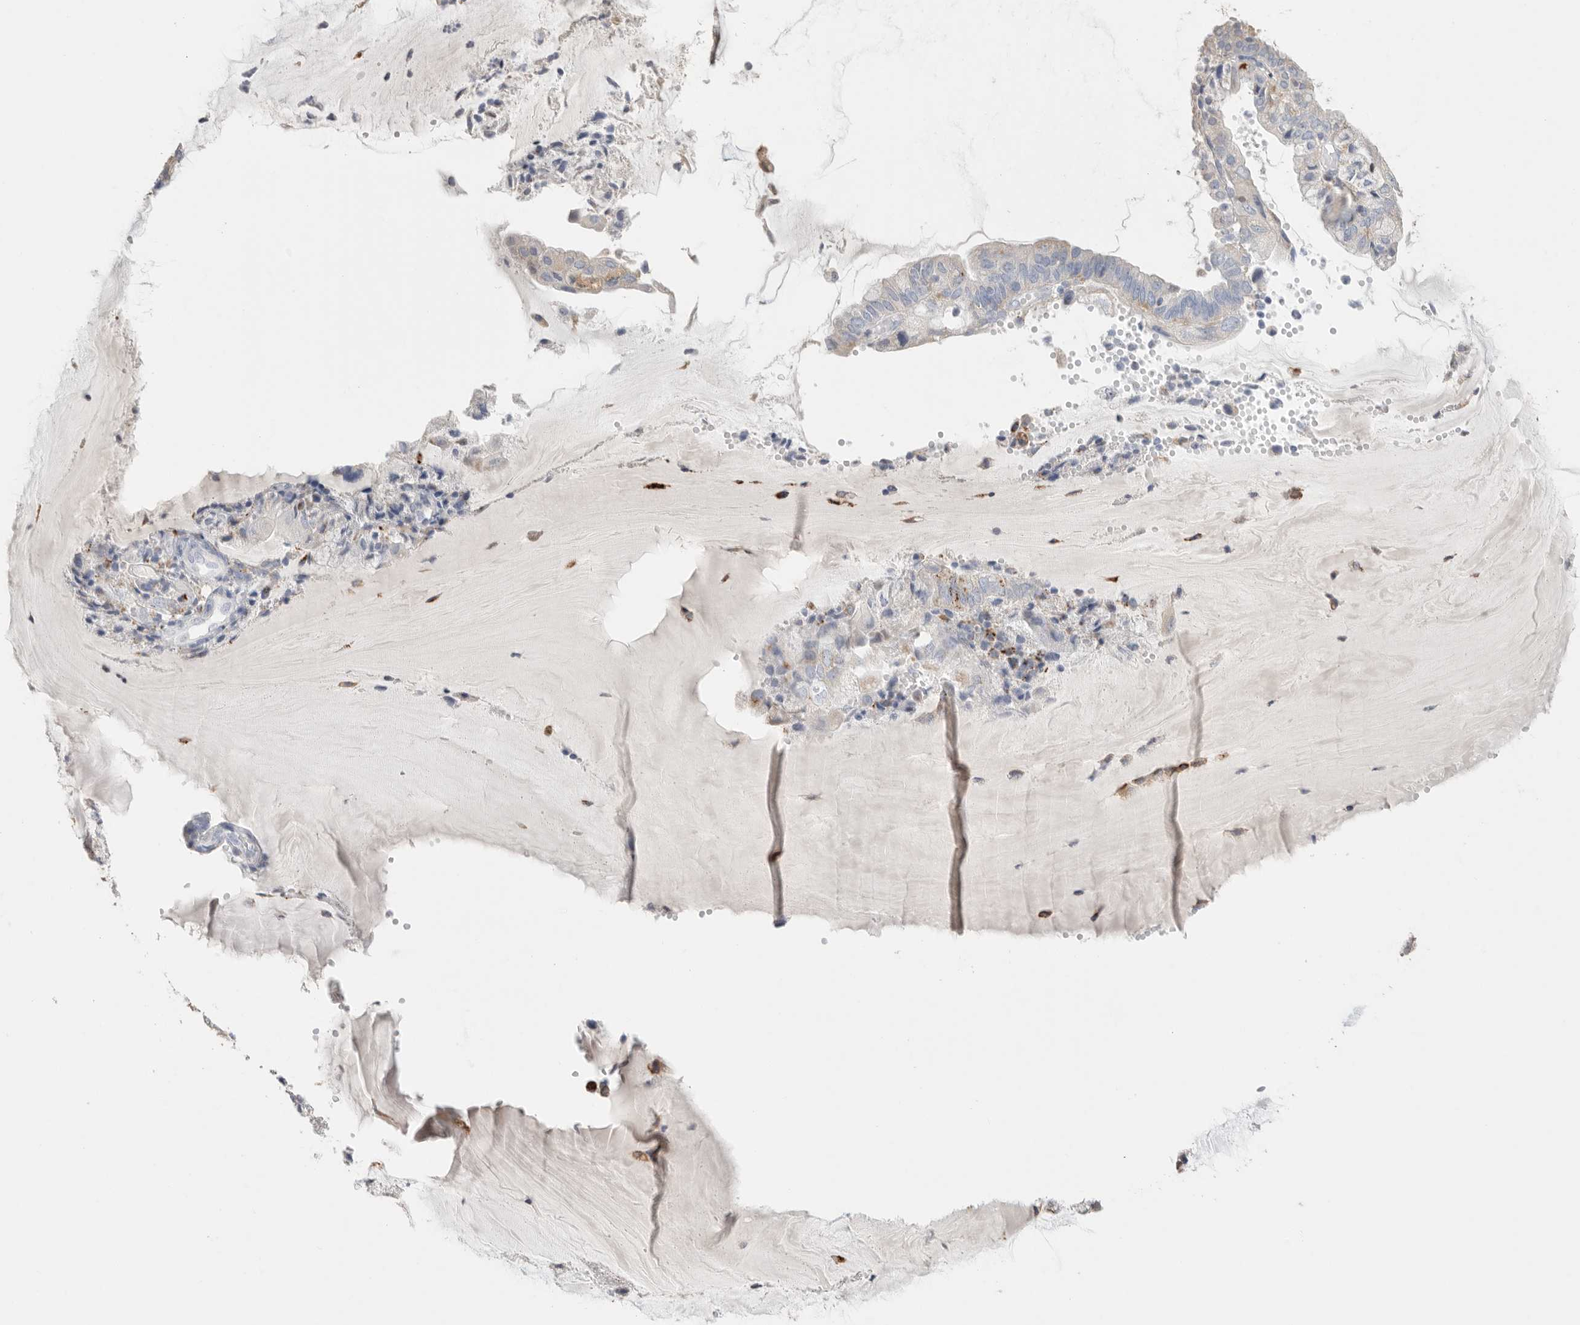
{"staining": {"intensity": "weak", "quantity": "25%-75%", "location": "cytoplasmic/membranous"}, "tissue": "endometrial cancer", "cell_type": "Tumor cells", "image_type": "cancer", "snomed": [{"axis": "morphology", "description": "Adenocarcinoma, NOS"}, {"axis": "topography", "description": "Endometrium"}], "caption": "Protein staining demonstrates weak cytoplasmic/membranous staining in about 25%-75% of tumor cells in endometrial cancer (adenocarcinoma).", "gene": "GGH", "patient": {"sex": "female", "age": 81}}